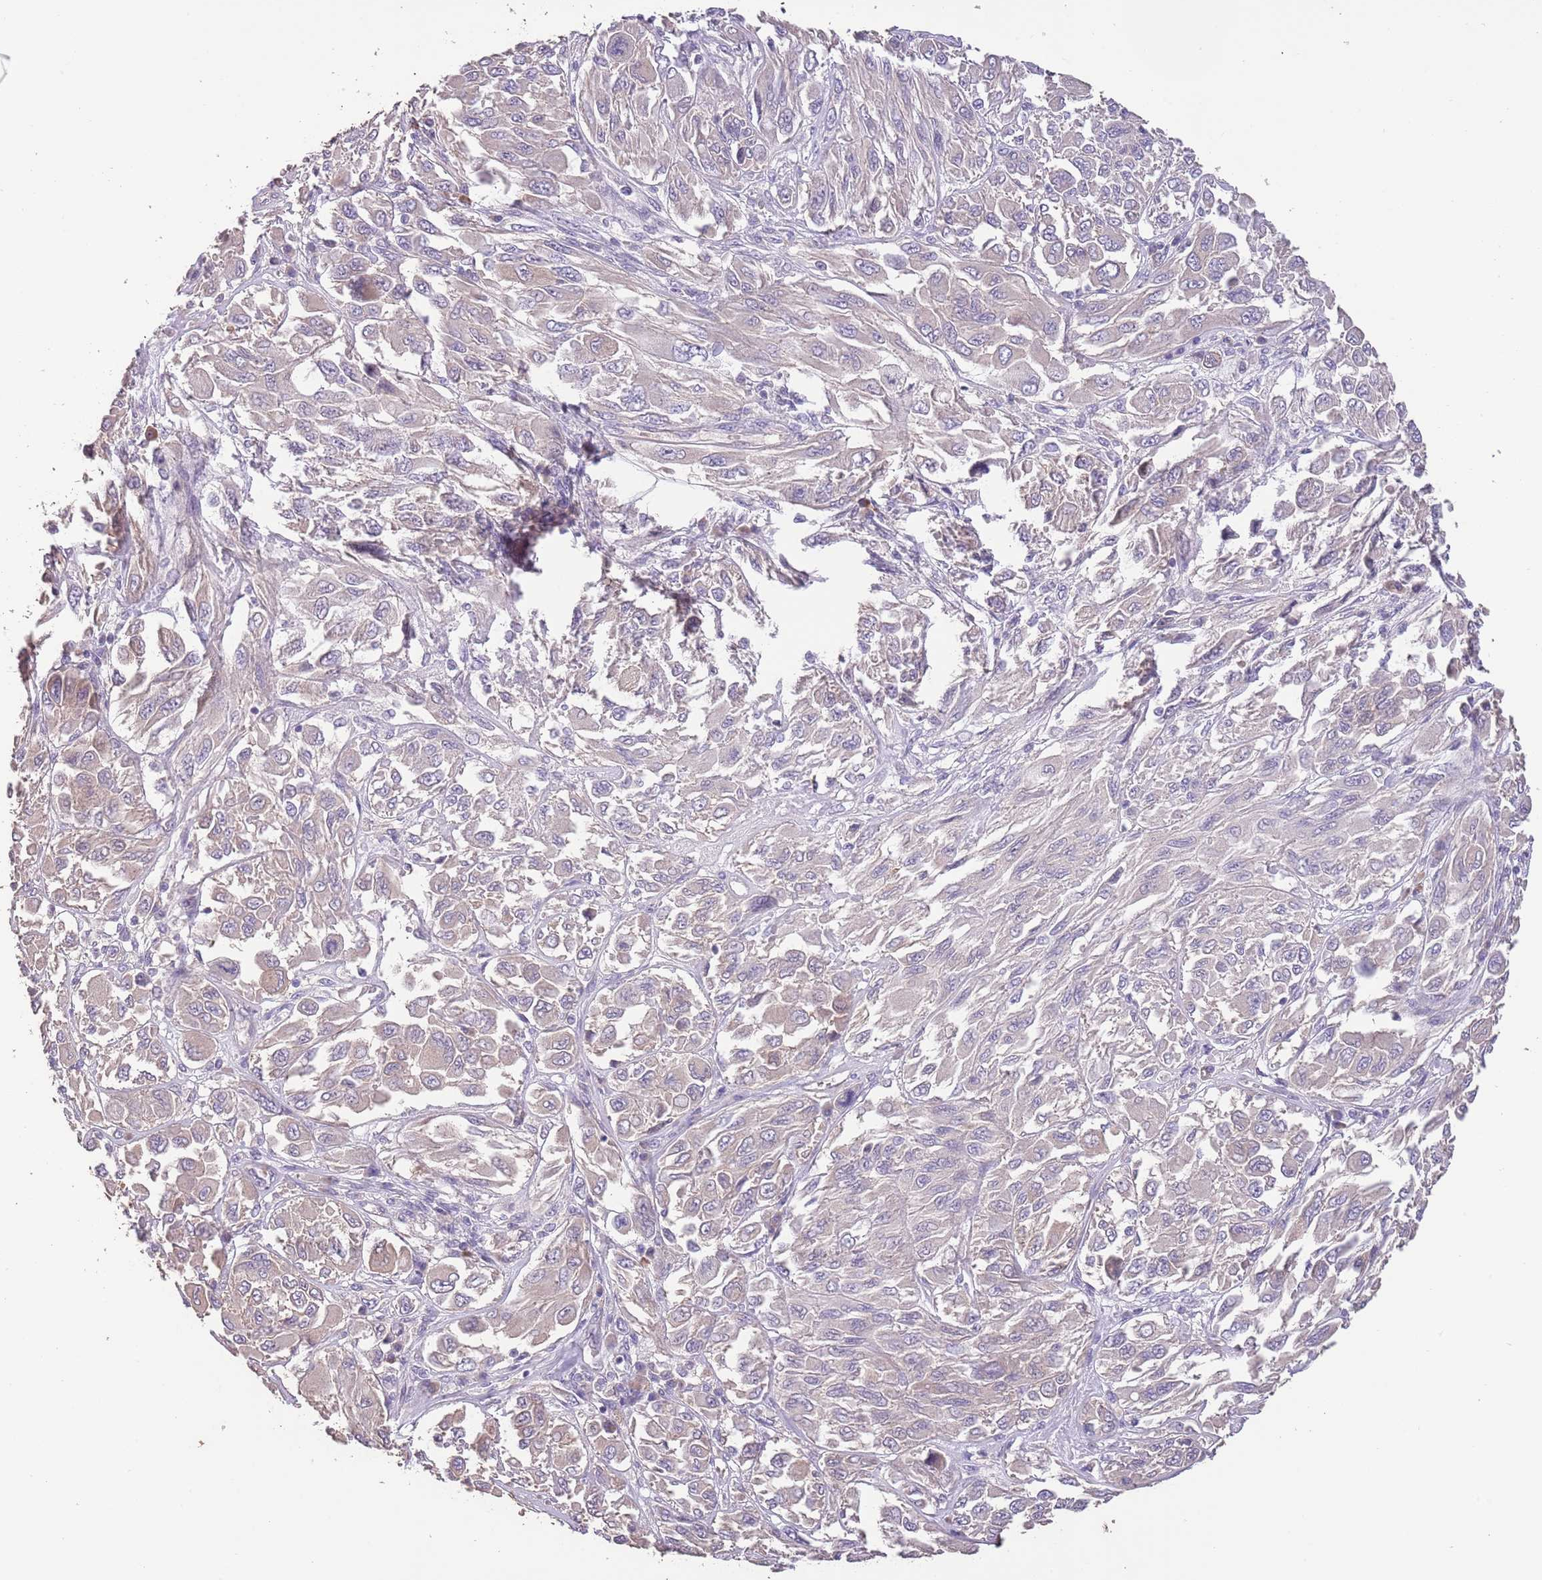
{"staining": {"intensity": "negative", "quantity": "none", "location": "none"}, "tissue": "melanoma", "cell_type": "Tumor cells", "image_type": "cancer", "snomed": [{"axis": "morphology", "description": "Malignant melanoma, NOS"}, {"axis": "topography", "description": "Skin"}], "caption": "Melanoma was stained to show a protein in brown. There is no significant staining in tumor cells.", "gene": "ZNF658", "patient": {"sex": "female", "age": 91}}